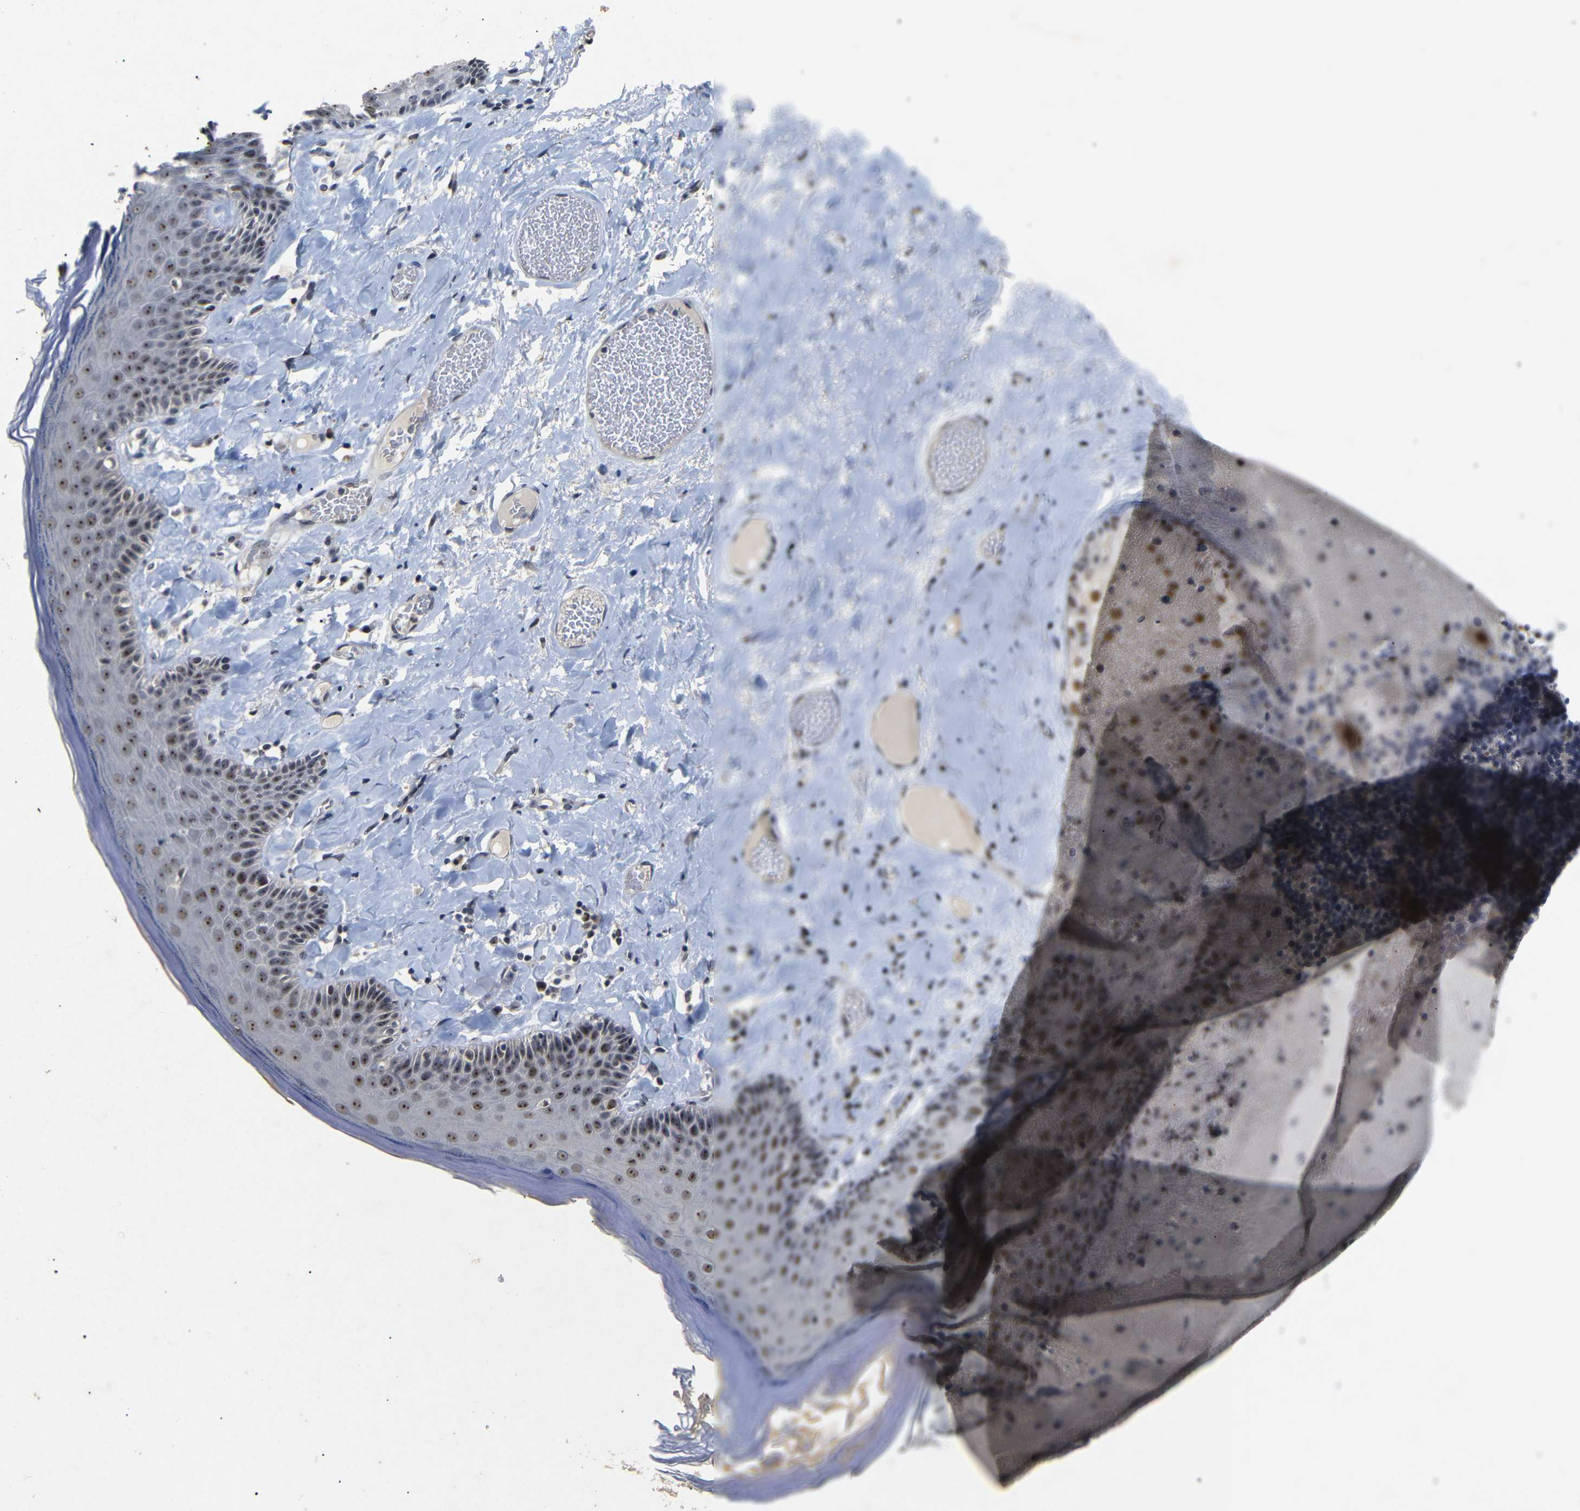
{"staining": {"intensity": "strong", "quantity": ">75%", "location": "nuclear"}, "tissue": "skin", "cell_type": "Epidermal cells", "image_type": "normal", "snomed": [{"axis": "morphology", "description": "Normal tissue, NOS"}, {"axis": "topography", "description": "Anal"}], "caption": "Skin stained with immunohistochemistry displays strong nuclear staining in about >75% of epidermal cells. (DAB IHC with brightfield microscopy, high magnification).", "gene": "PARN", "patient": {"sex": "male", "age": 69}}